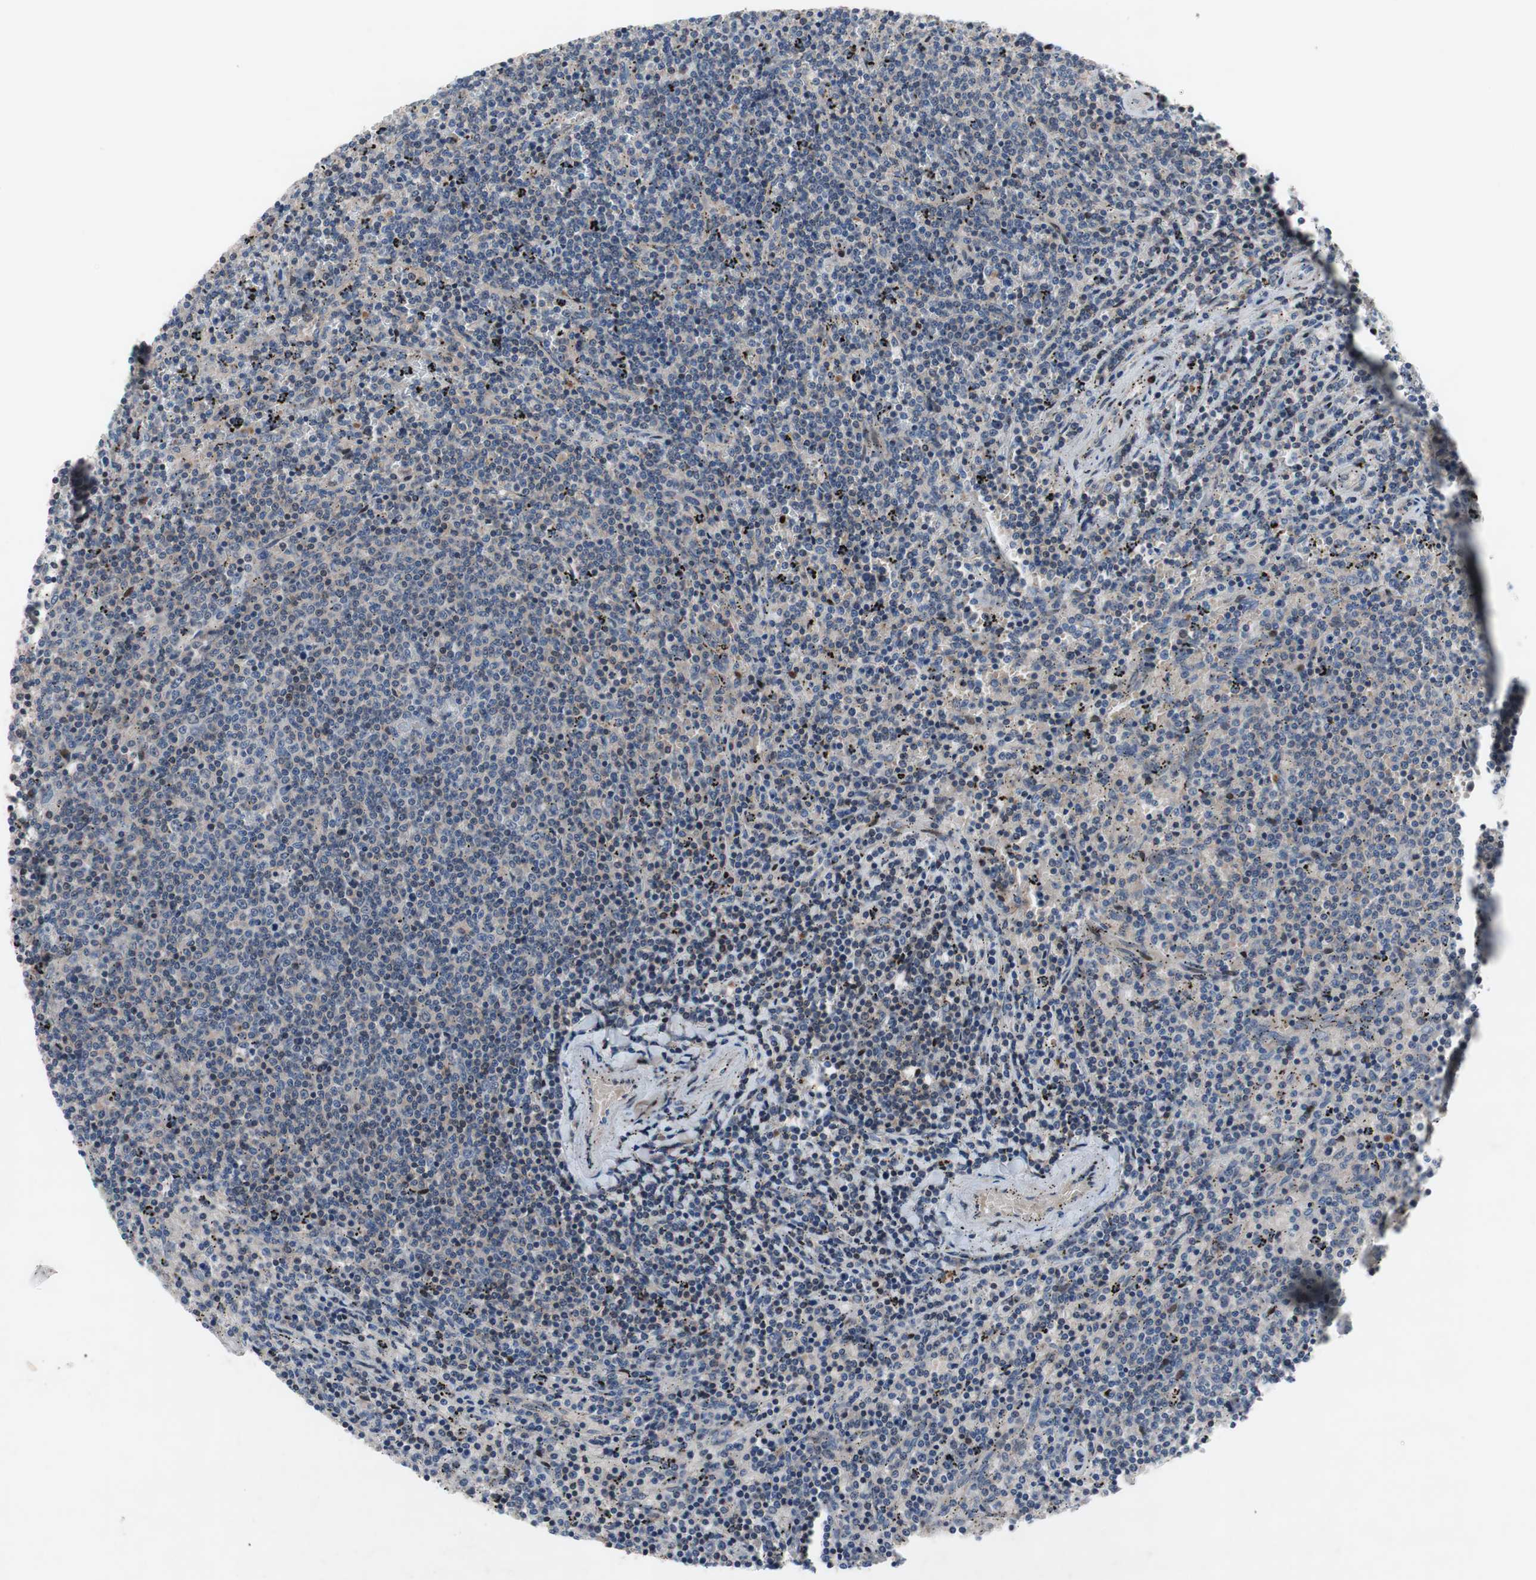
{"staining": {"intensity": "weak", "quantity": "<25%", "location": "cytoplasmic/membranous"}, "tissue": "lymphoma", "cell_type": "Tumor cells", "image_type": "cancer", "snomed": [{"axis": "morphology", "description": "Malignant lymphoma, non-Hodgkin's type, Low grade"}, {"axis": "topography", "description": "Spleen"}], "caption": "Tumor cells are negative for brown protein staining in low-grade malignant lymphoma, non-Hodgkin's type.", "gene": "MUTYH", "patient": {"sex": "female", "age": 50}}